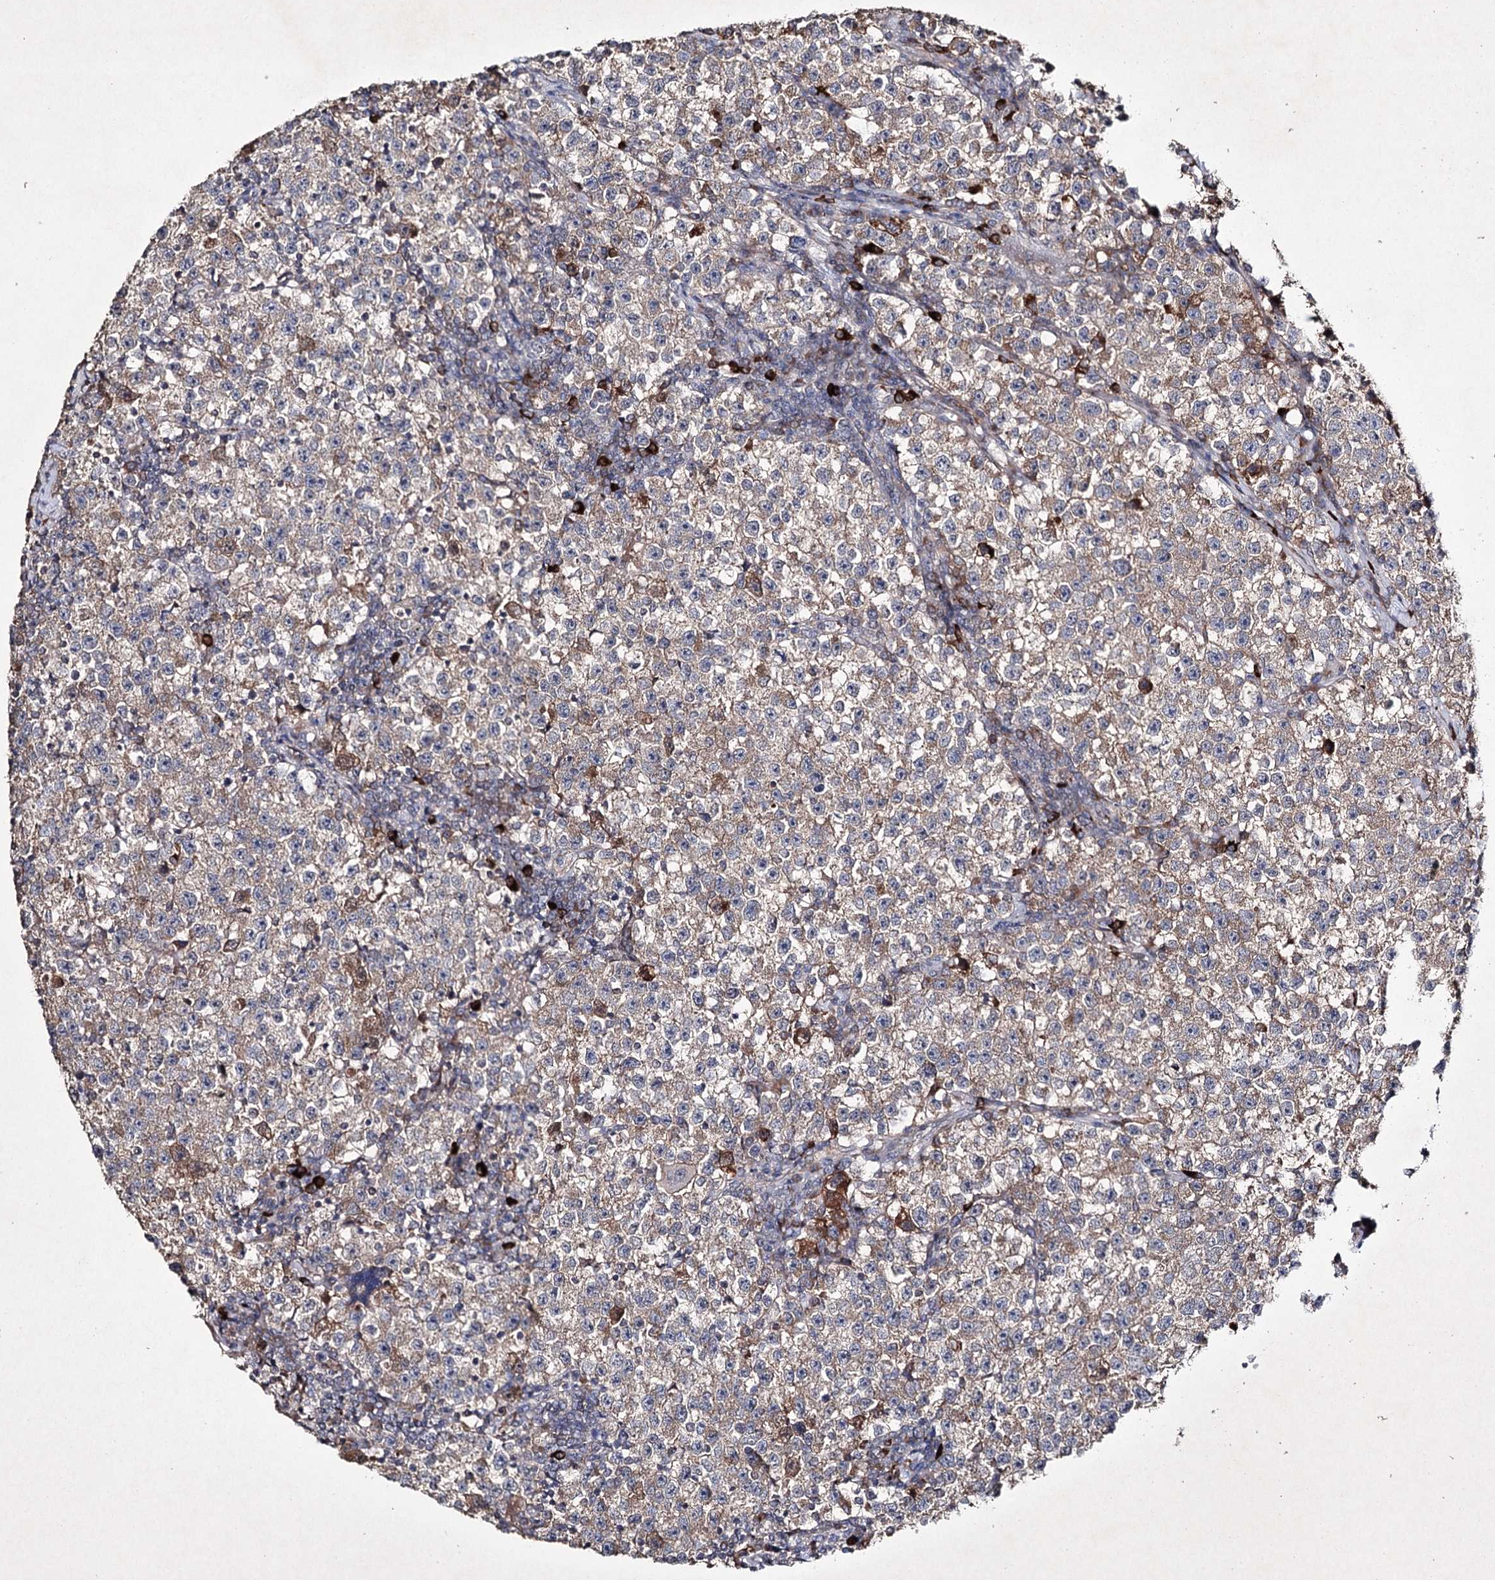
{"staining": {"intensity": "weak", "quantity": ">75%", "location": "cytoplasmic/membranous"}, "tissue": "testis cancer", "cell_type": "Tumor cells", "image_type": "cancer", "snomed": [{"axis": "morphology", "description": "Seminoma, NOS"}, {"axis": "topography", "description": "Testis"}], "caption": "Protein expression analysis of testis cancer (seminoma) reveals weak cytoplasmic/membranous staining in about >75% of tumor cells.", "gene": "SEMA4G", "patient": {"sex": "male", "age": 22}}